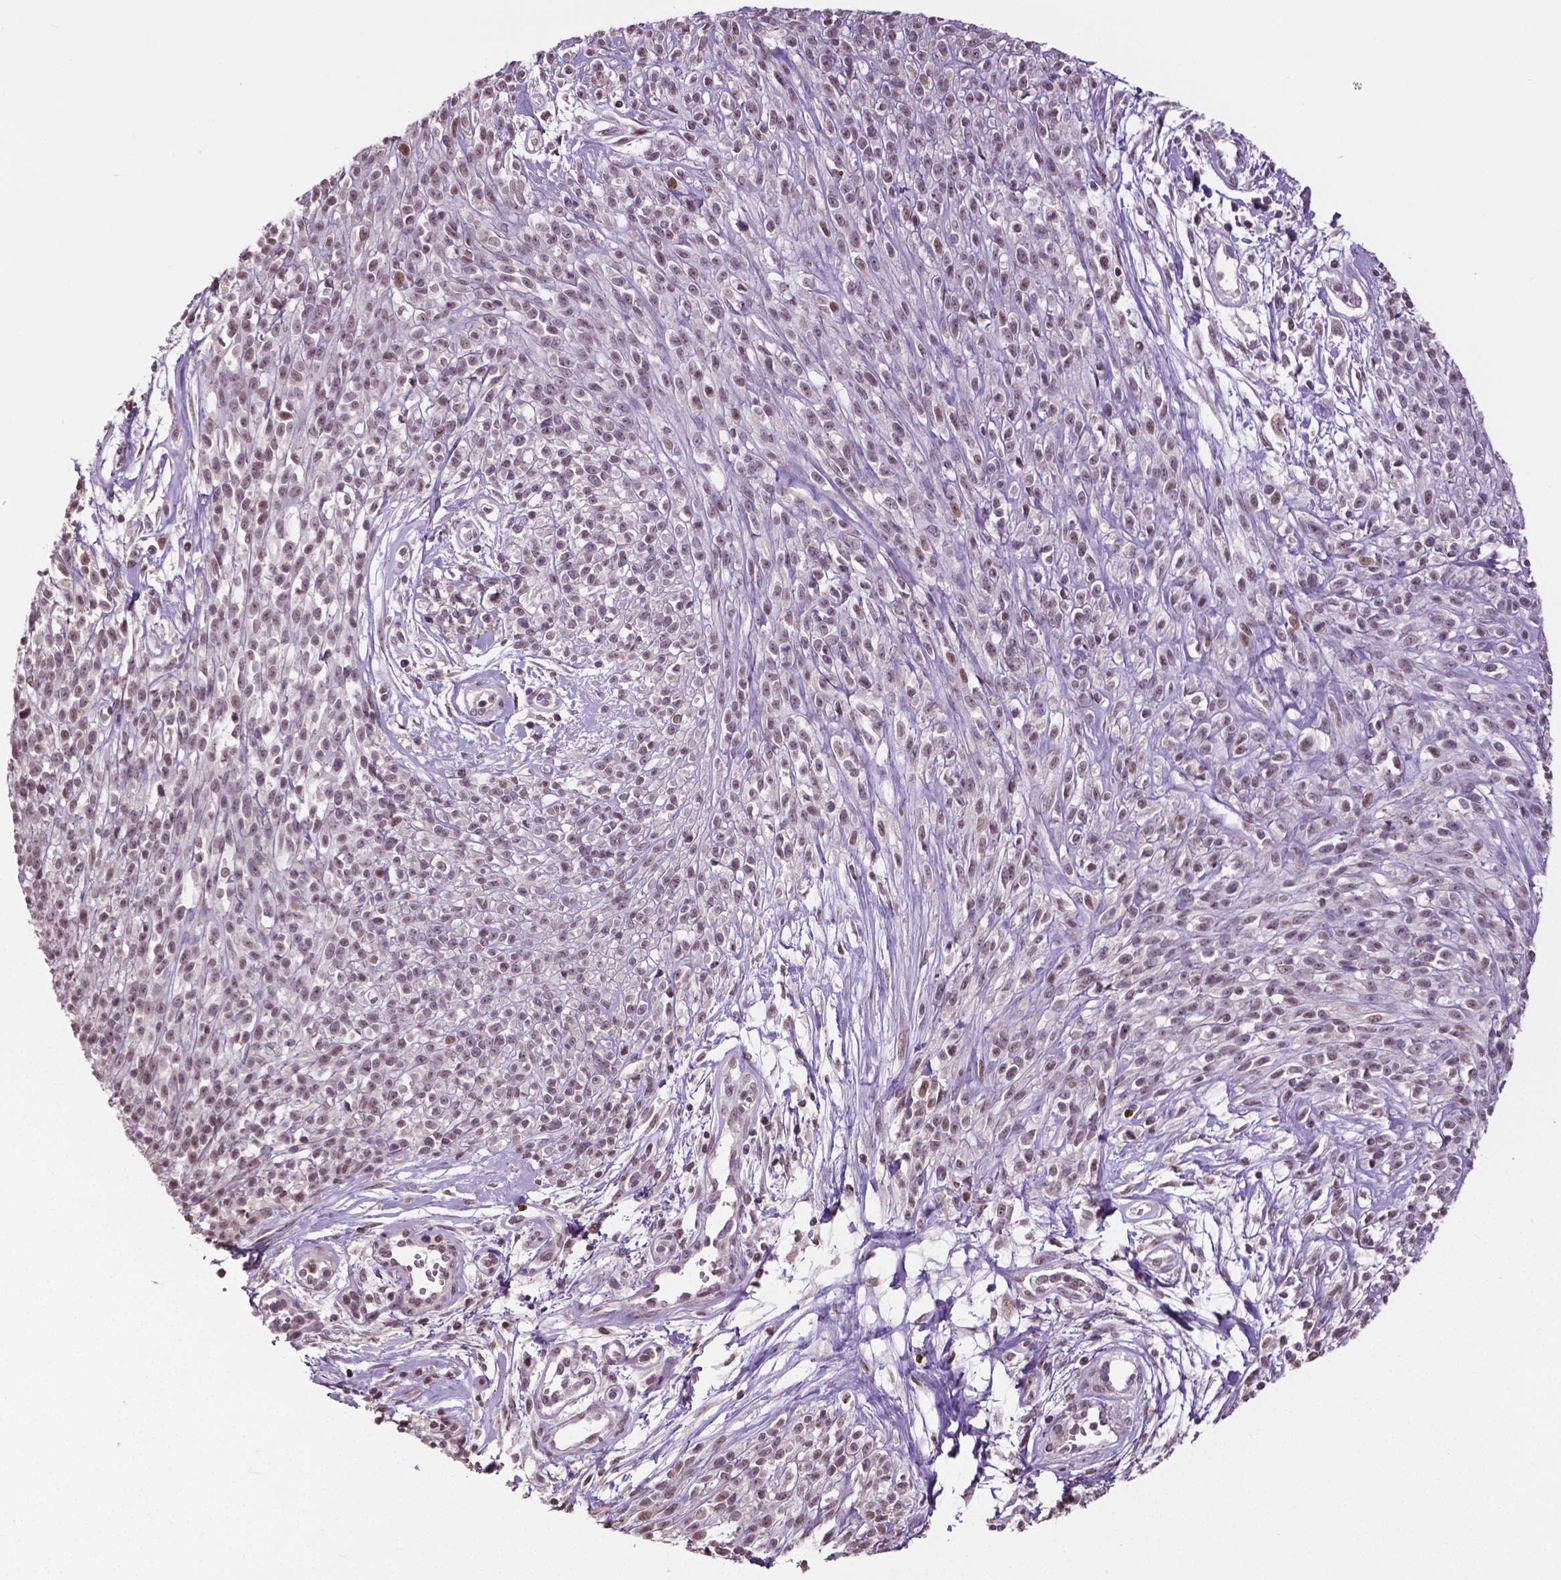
{"staining": {"intensity": "weak", "quantity": ">75%", "location": "nuclear"}, "tissue": "melanoma", "cell_type": "Tumor cells", "image_type": "cancer", "snomed": [{"axis": "morphology", "description": "Malignant melanoma, NOS"}, {"axis": "topography", "description": "Skin"}, {"axis": "topography", "description": "Skin of trunk"}], "caption": "This is a photomicrograph of immunohistochemistry staining of melanoma, which shows weak staining in the nuclear of tumor cells.", "gene": "DLX5", "patient": {"sex": "male", "age": 74}}